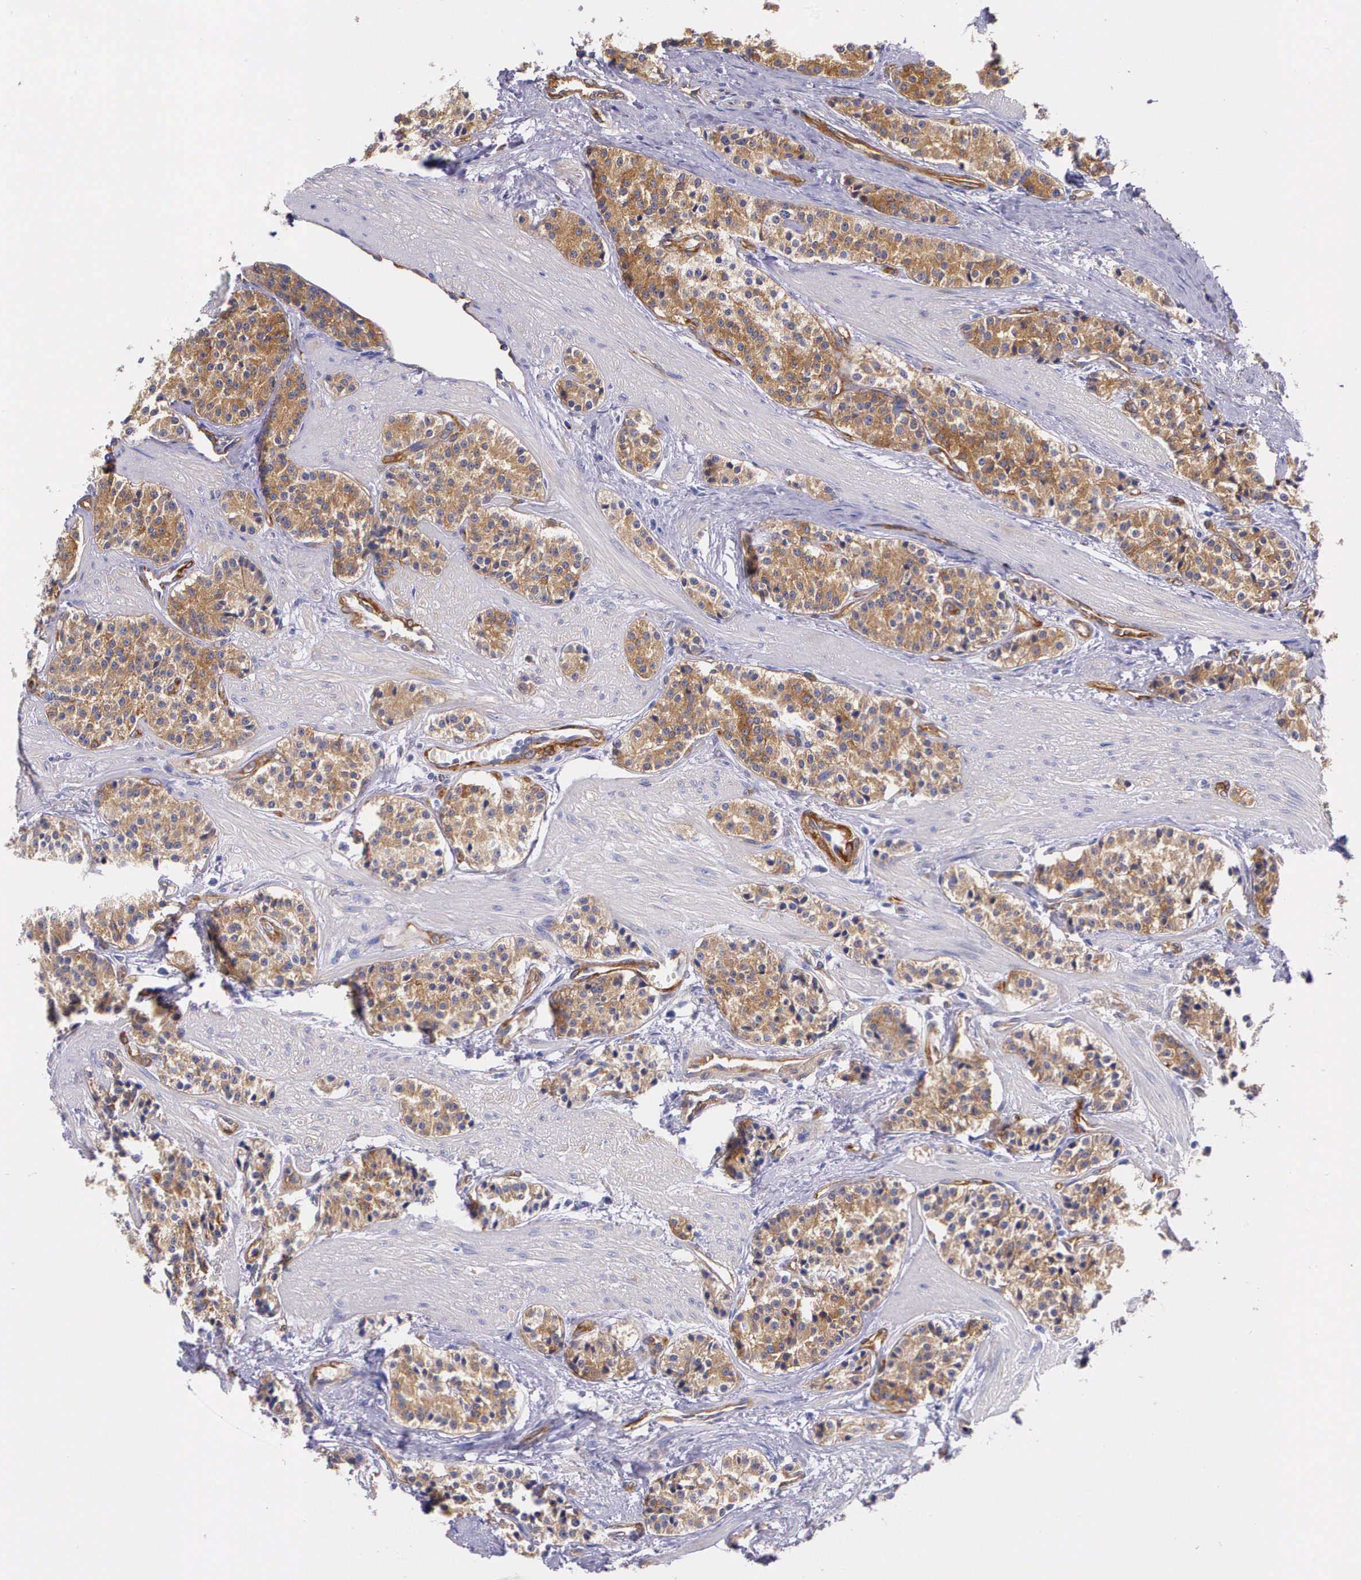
{"staining": {"intensity": "moderate", "quantity": ">75%", "location": "cytoplasmic/membranous"}, "tissue": "carcinoid", "cell_type": "Tumor cells", "image_type": "cancer", "snomed": [{"axis": "morphology", "description": "Carcinoid, malignant, NOS"}, {"axis": "topography", "description": "Stomach"}], "caption": "Brown immunohistochemical staining in human malignant carcinoid displays moderate cytoplasmic/membranous positivity in about >75% of tumor cells.", "gene": "BCAR1", "patient": {"sex": "female", "age": 76}}